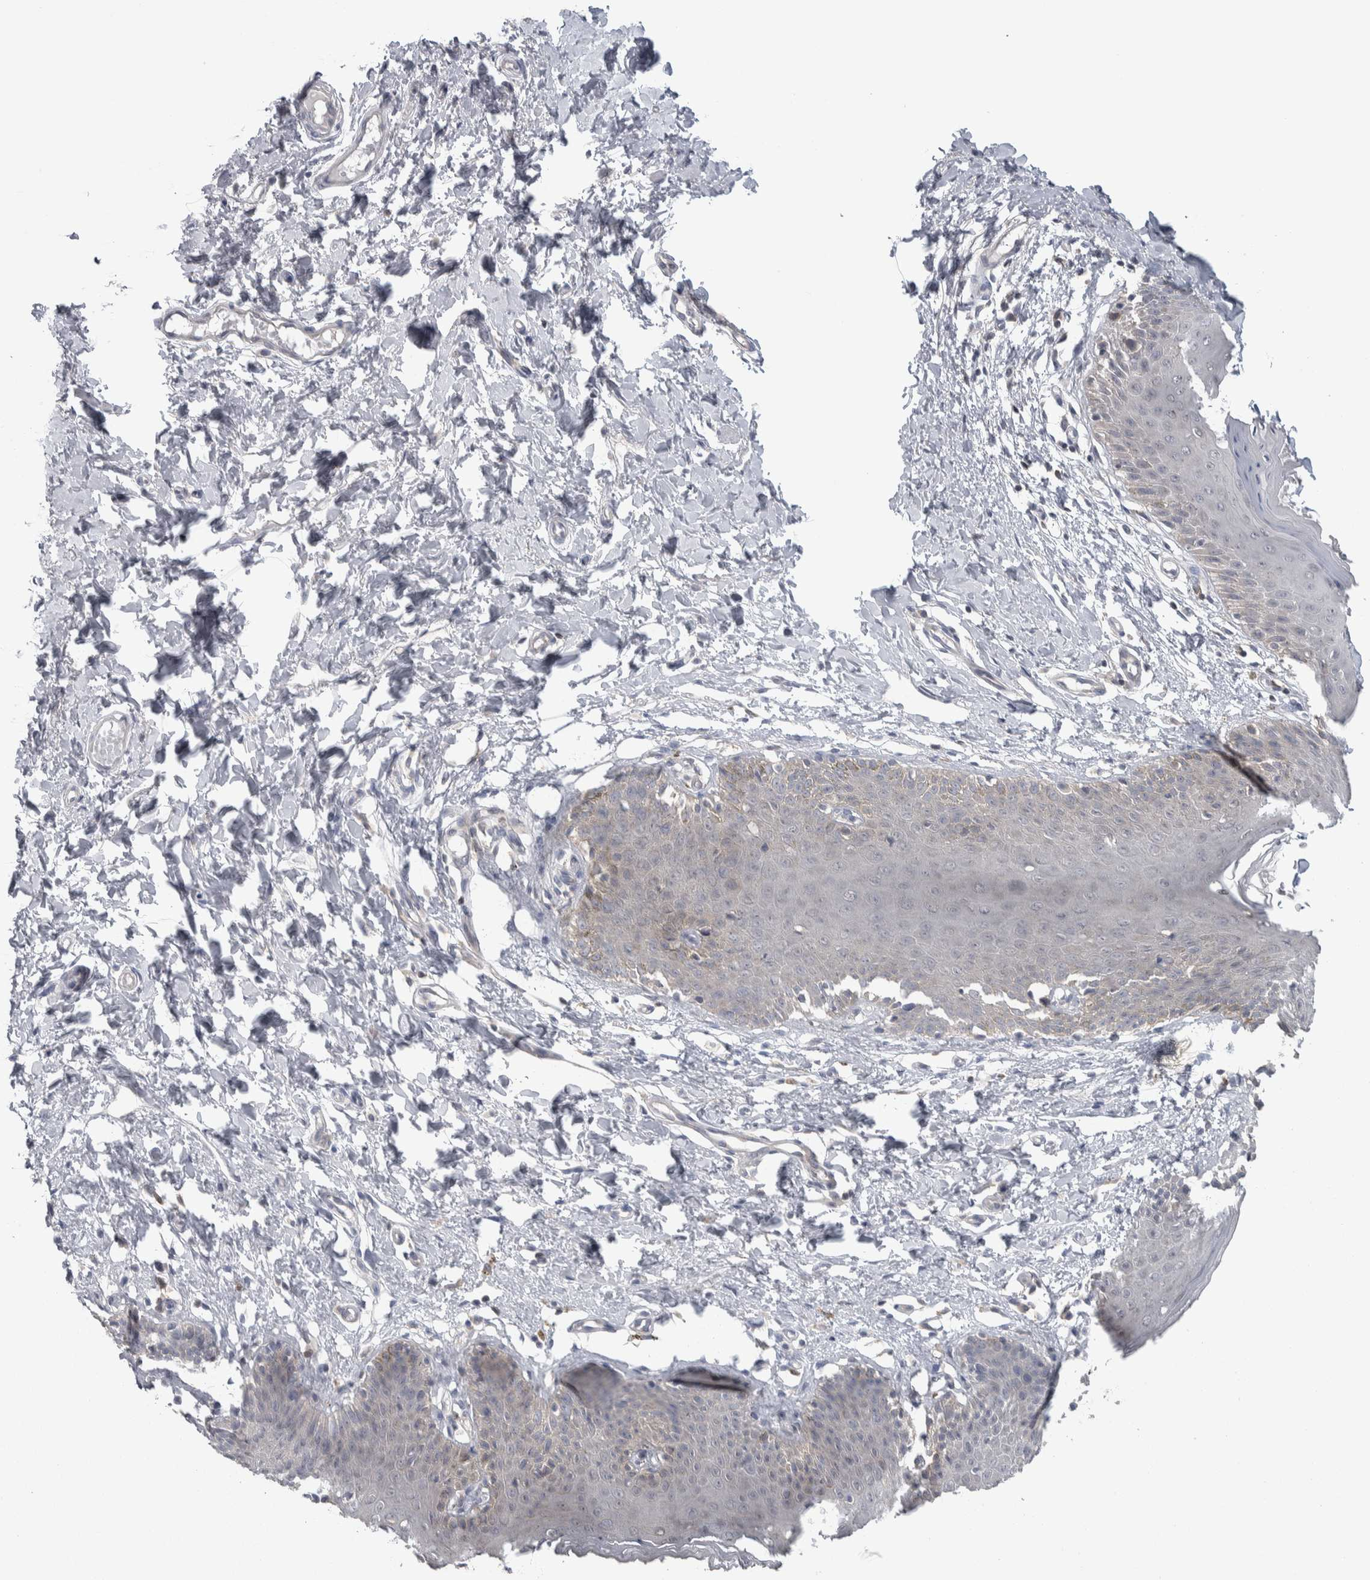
{"staining": {"intensity": "weak", "quantity": "<25%", "location": "cytoplasmic/membranous"}, "tissue": "skin", "cell_type": "Epidermal cells", "image_type": "normal", "snomed": [{"axis": "morphology", "description": "Normal tissue, NOS"}, {"axis": "topography", "description": "Vulva"}], "caption": "The micrograph reveals no staining of epidermal cells in unremarkable skin.", "gene": "HTATIP2", "patient": {"sex": "female", "age": 66}}